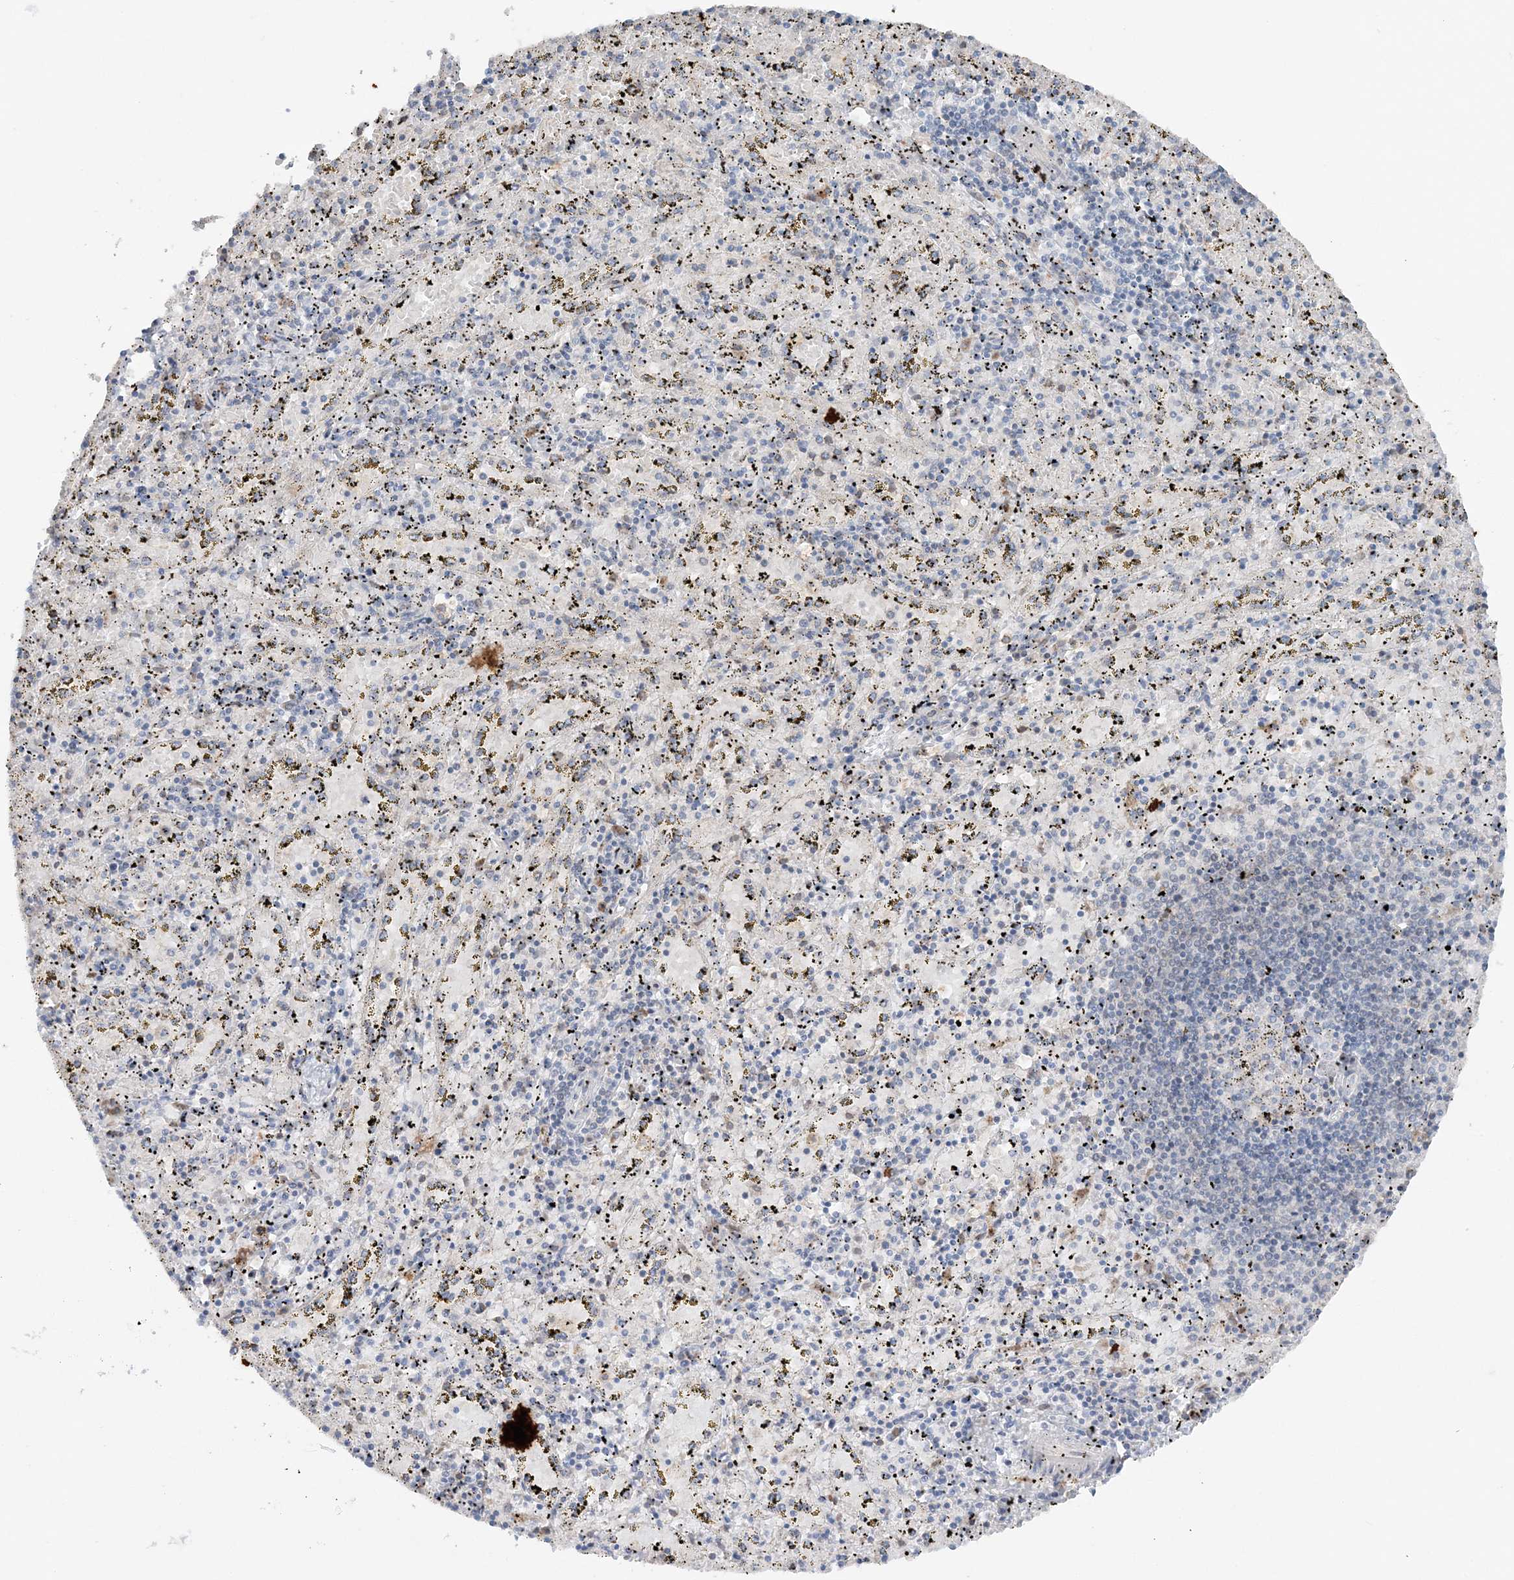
{"staining": {"intensity": "weak", "quantity": "<25%", "location": "cytoplasmic/membranous"}, "tissue": "spleen", "cell_type": "Cells in red pulp", "image_type": "normal", "snomed": [{"axis": "morphology", "description": "Normal tissue, NOS"}, {"axis": "topography", "description": "Spleen"}], "caption": "Immunohistochemistry histopathology image of normal spleen stained for a protein (brown), which displays no staining in cells in red pulp. (DAB (3,3'-diaminobenzidine) IHC with hematoxylin counter stain).", "gene": "TMED10", "patient": {"sex": "male", "age": 11}}